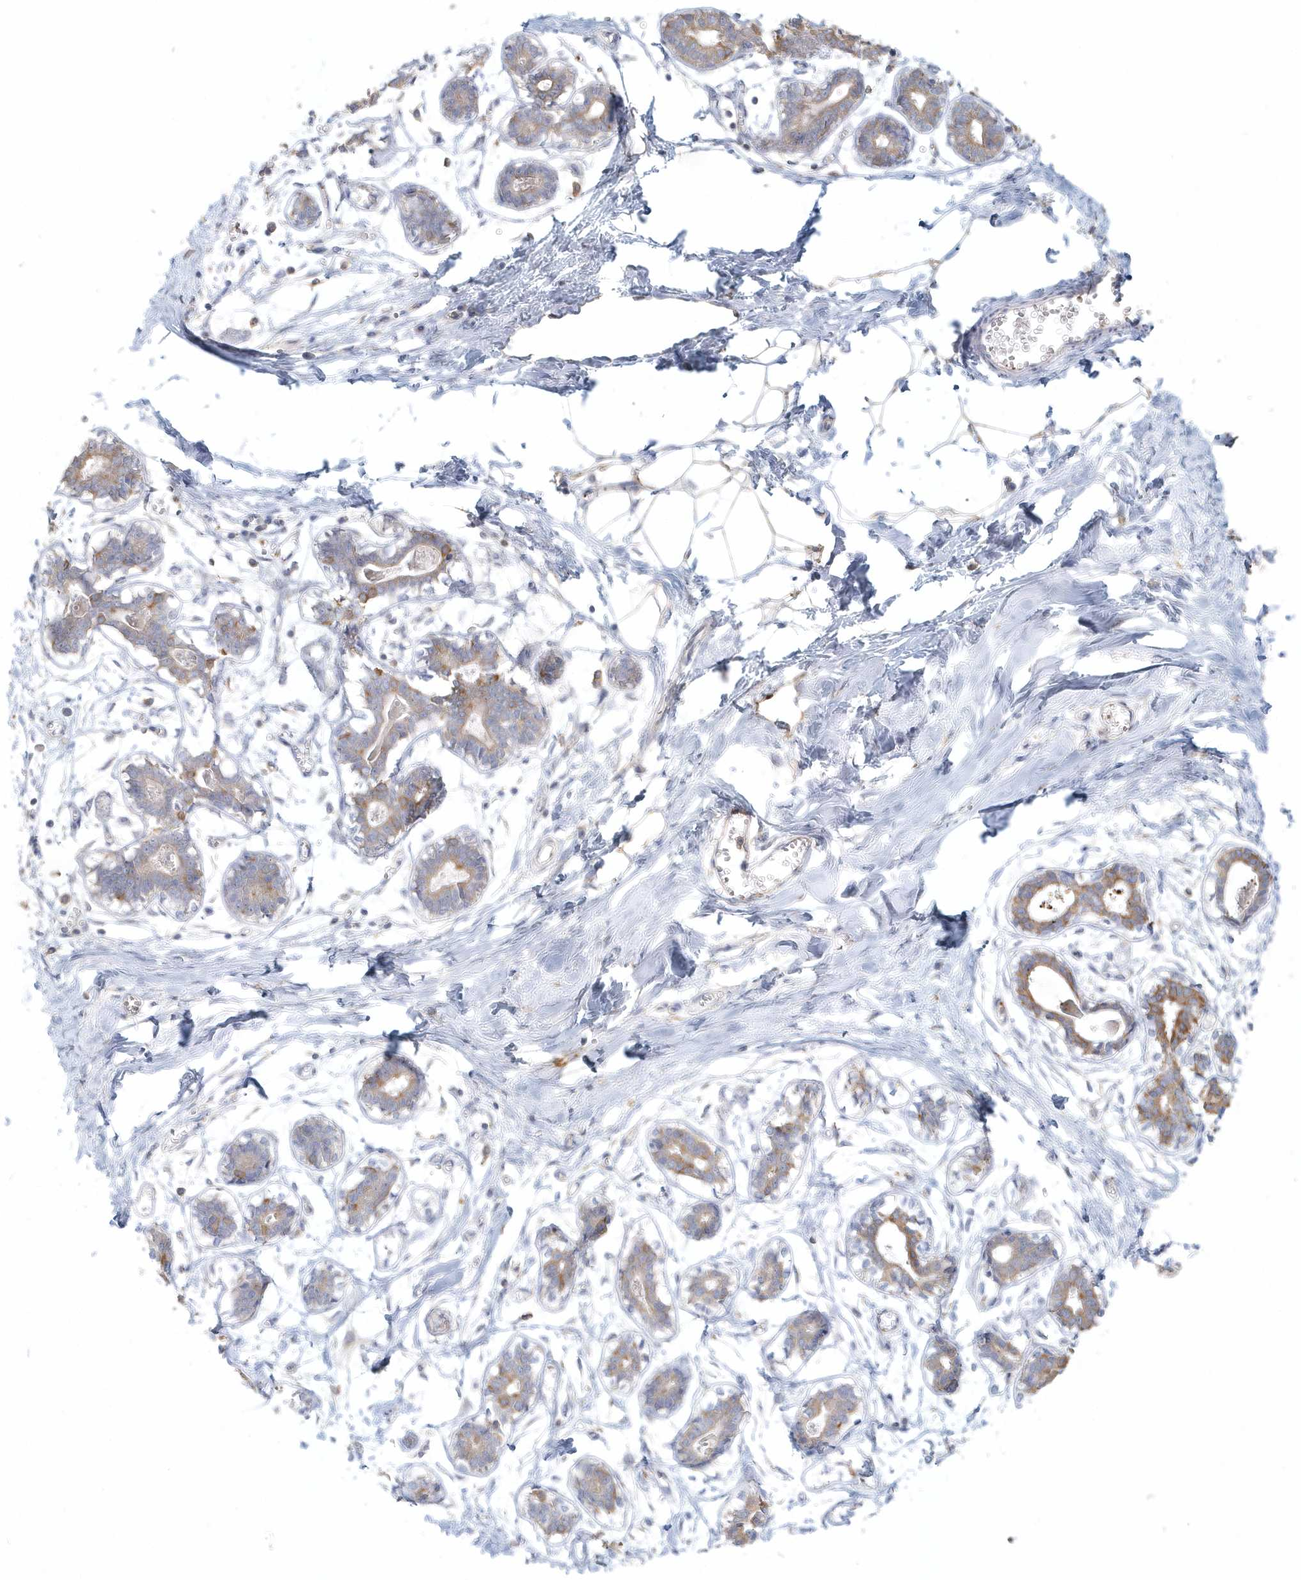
{"staining": {"intensity": "negative", "quantity": "none", "location": "none"}, "tissue": "breast", "cell_type": "Adipocytes", "image_type": "normal", "snomed": [{"axis": "morphology", "description": "Normal tissue, NOS"}, {"axis": "topography", "description": "Breast"}], "caption": "Immunohistochemistry (IHC) of benign breast demonstrates no staining in adipocytes. (Stains: DAB (3,3'-diaminobenzidine) immunohistochemistry (IHC) with hematoxylin counter stain, Microscopy: brightfield microscopy at high magnification).", "gene": "MMRN1", "patient": {"sex": "female", "age": 27}}